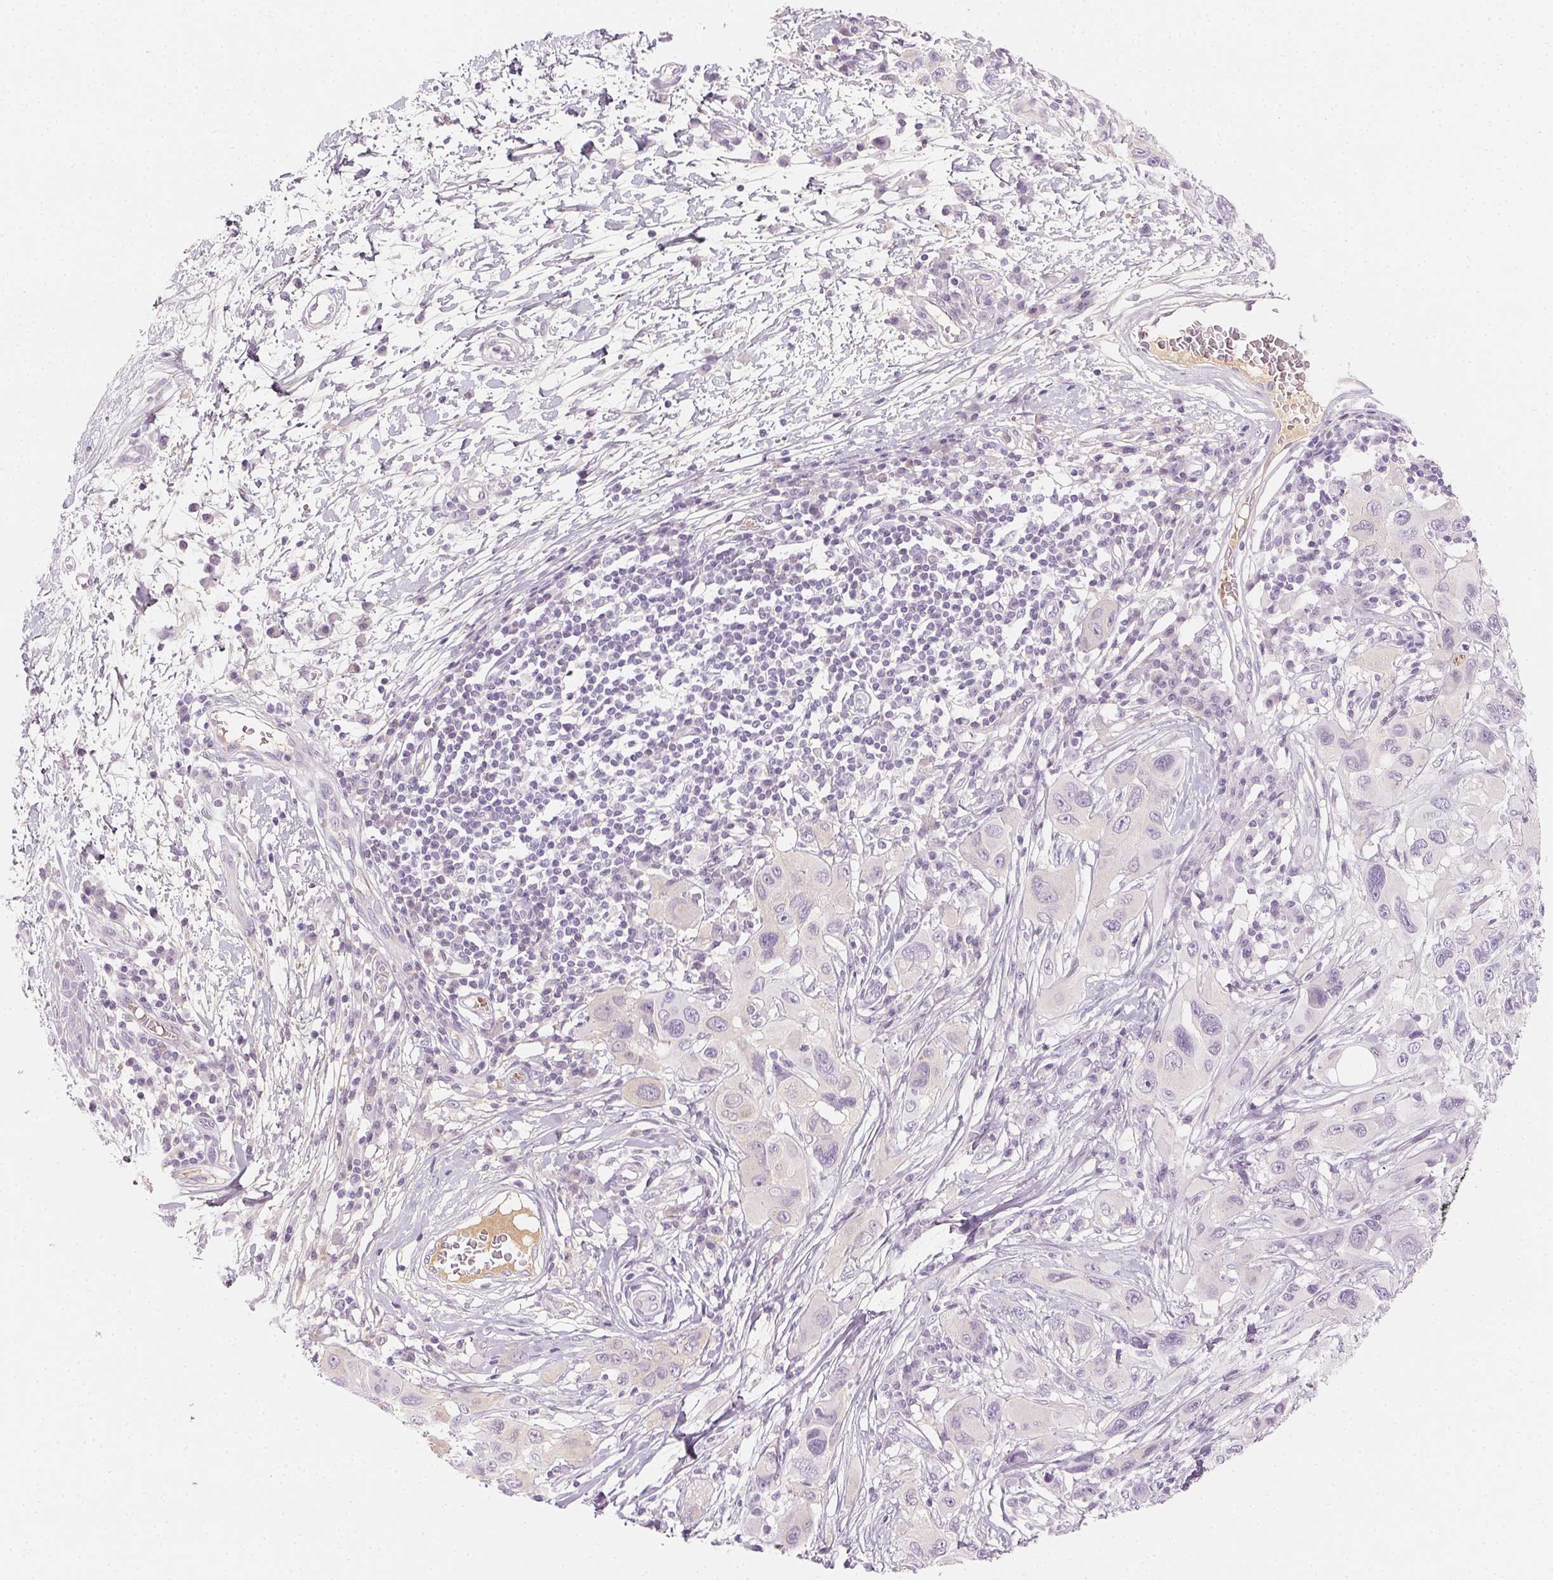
{"staining": {"intensity": "negative", "quantity": "none", "location": "none"}, "tissue": "melanoma", "cell_type": "Tumor cells", "image_type": "cancer", "snomed": [{"axis": "morphology", "description": "Malignant melanoma, NOS"}, {"axis": "topography", "description": "Skin"}], "caption": "DAB (3,3'-diaminobenzidine) immunohistochemical staining of human melanoma shows no significant staining in tumor cells.", "gene": "AFM", "patient": {"sex": "male", "age": 53}}